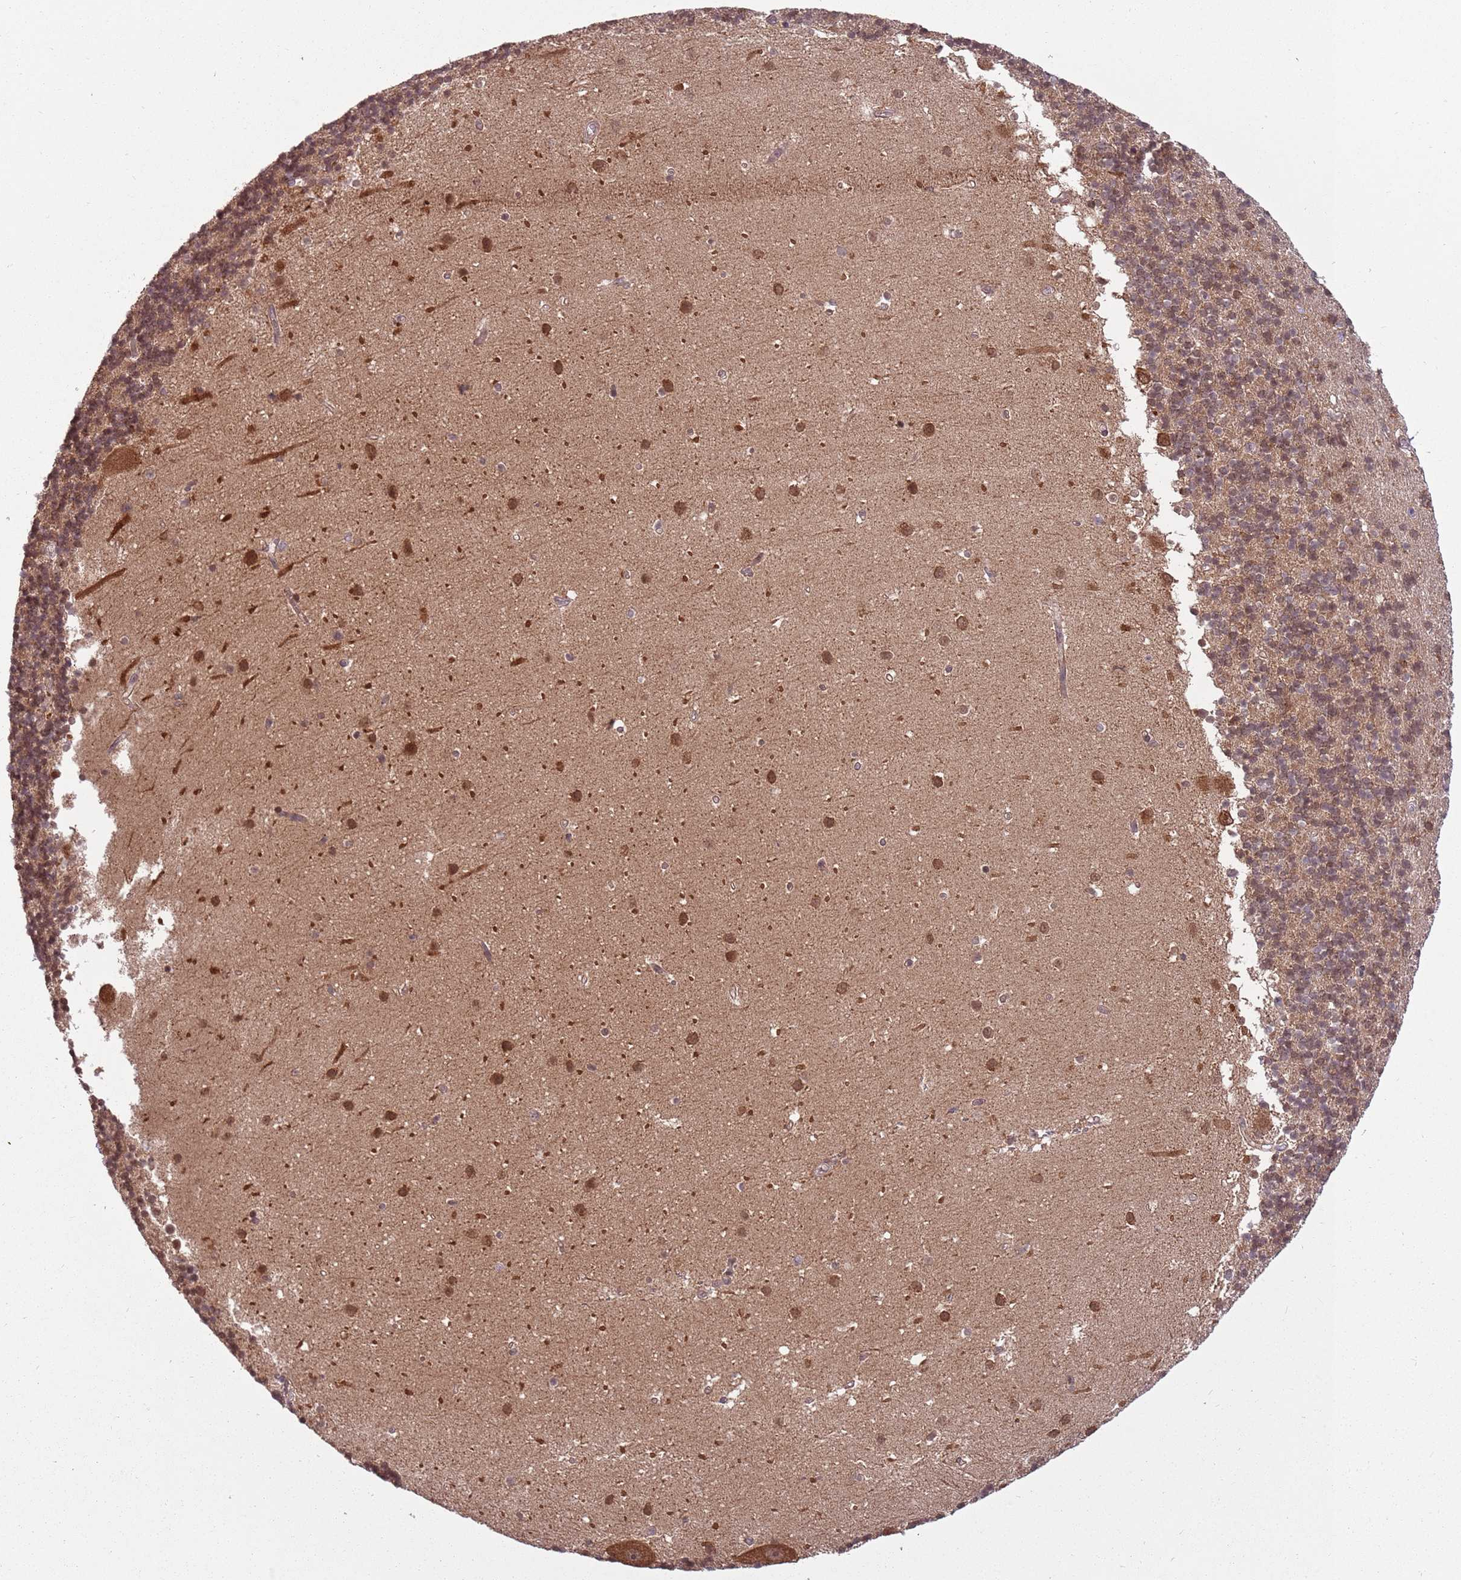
{"staining": {"intensity": "moderate", "quantity": "25%-75%", "location": "cytoplasmic/membranous"}, "tissue": "cerebellum", "cell_type": "Cells in granular layer", "image_type": "normal", "snomed": [{"axis": "morphology", "description": "Normal tissue, NOS"}, {"axis": "topography", "description": "Cerebellum"}], "caption": "Cerebellum was stained to show a protein in brown. There is medium levels of moderate cytoplasmic/membranous expression in approximately 25%-75% of cells in granular layer. The staining was performed using DAB (3,3'-diaminobenzidine), with brown indicating positive protein expression. Nuclei are stained blue with hematoxylin.", "gene": "ADAMTS3", "patient": {"sex": "male", "age": 54}}